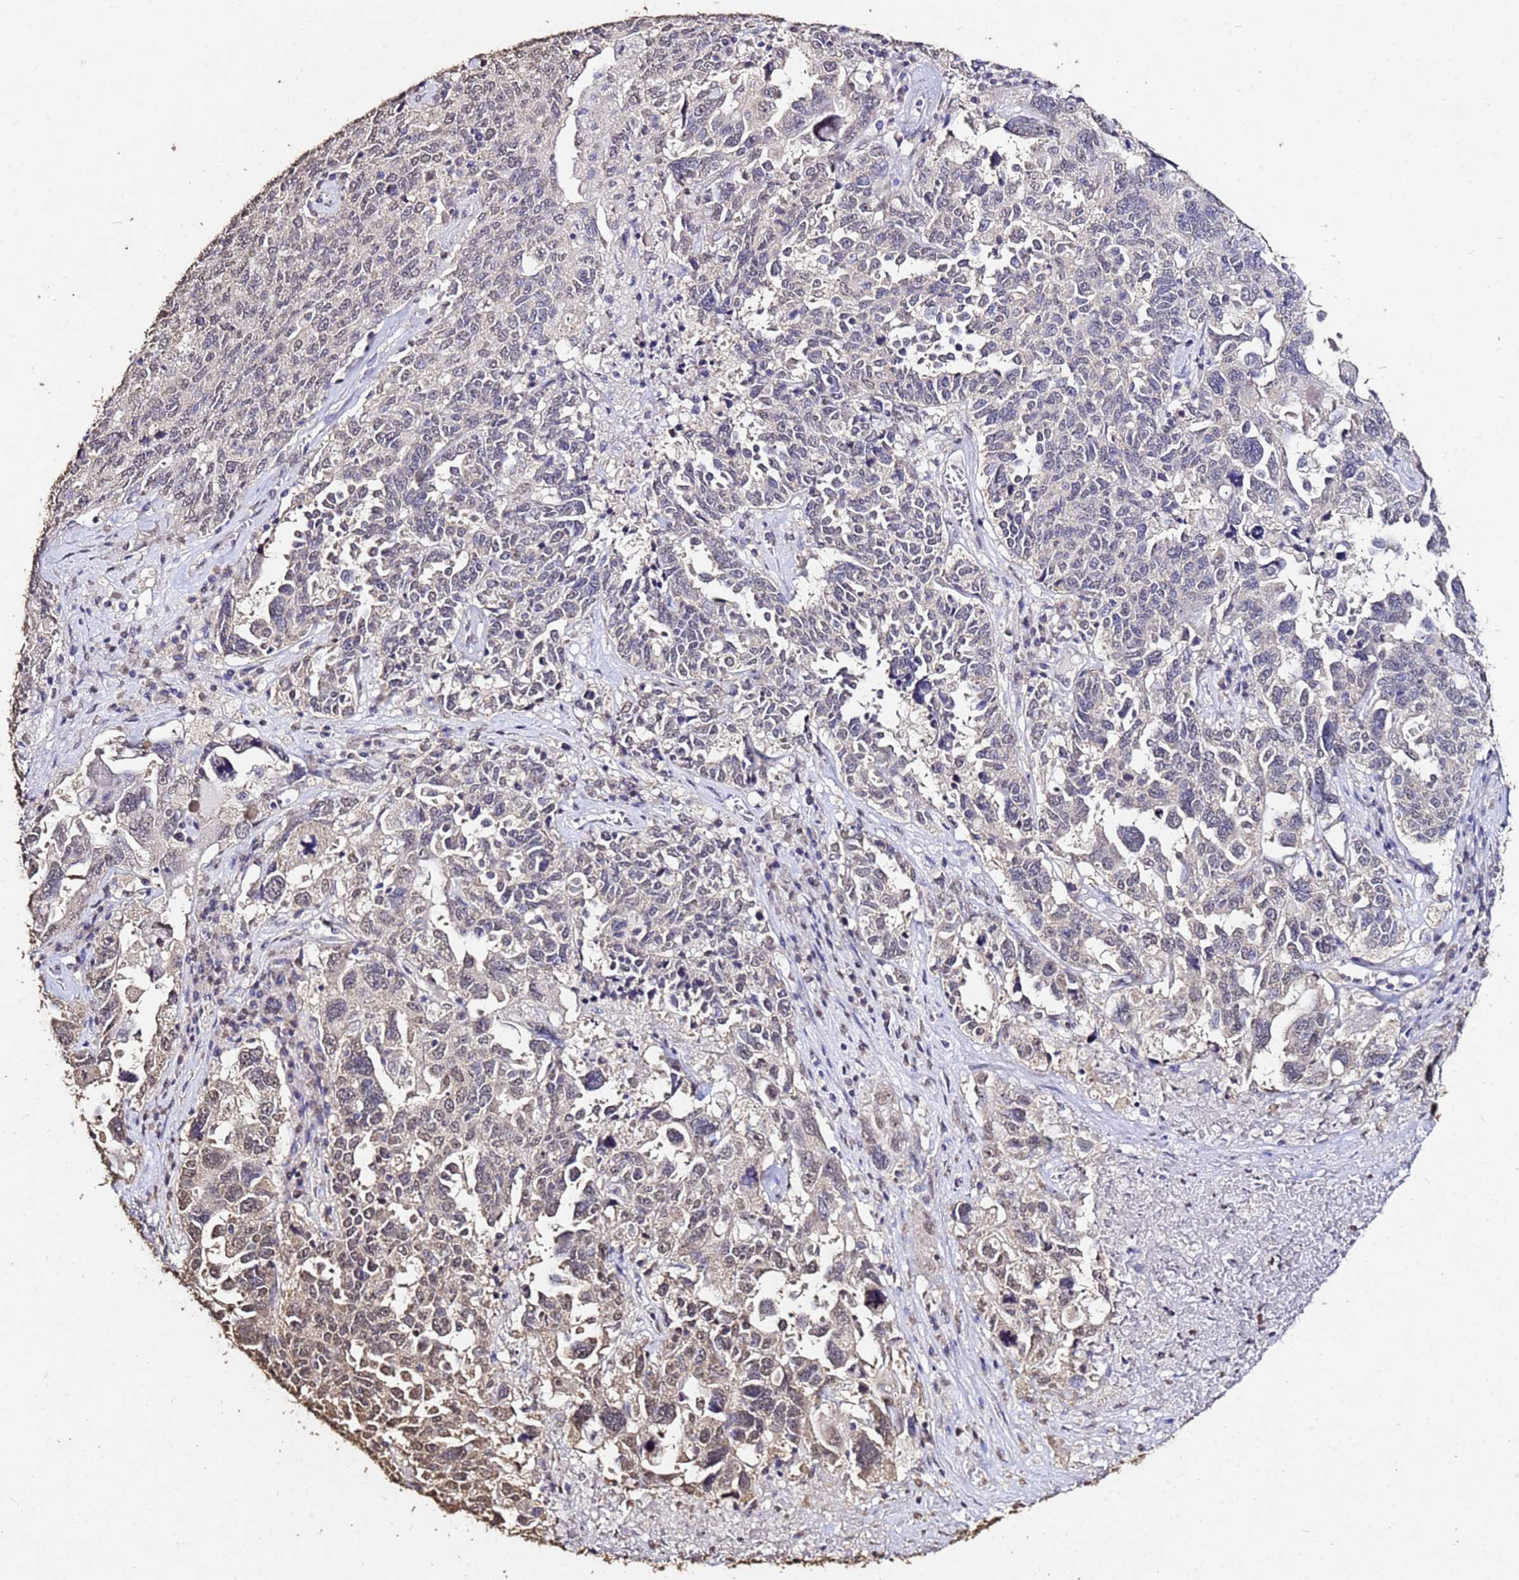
{"staining": {"intensity": "negative", "quantity": "none", "location": "none"}, "tissue": "ovarian cancer", "cell_type": "Tumor cells", "image_type": "cancer", "snomed": [{"axis": "morphology", "description": "Carcinoma, endometroid"}, {"axis": "topography", "description": "Ovary"}], "caption": "IHC micrograph of ovarian cancer stained for a protein (brown), which exhibits no expression in tumor cells.", "gene": "MYOCD", "patient": {"sex": "female", "age": 62}}